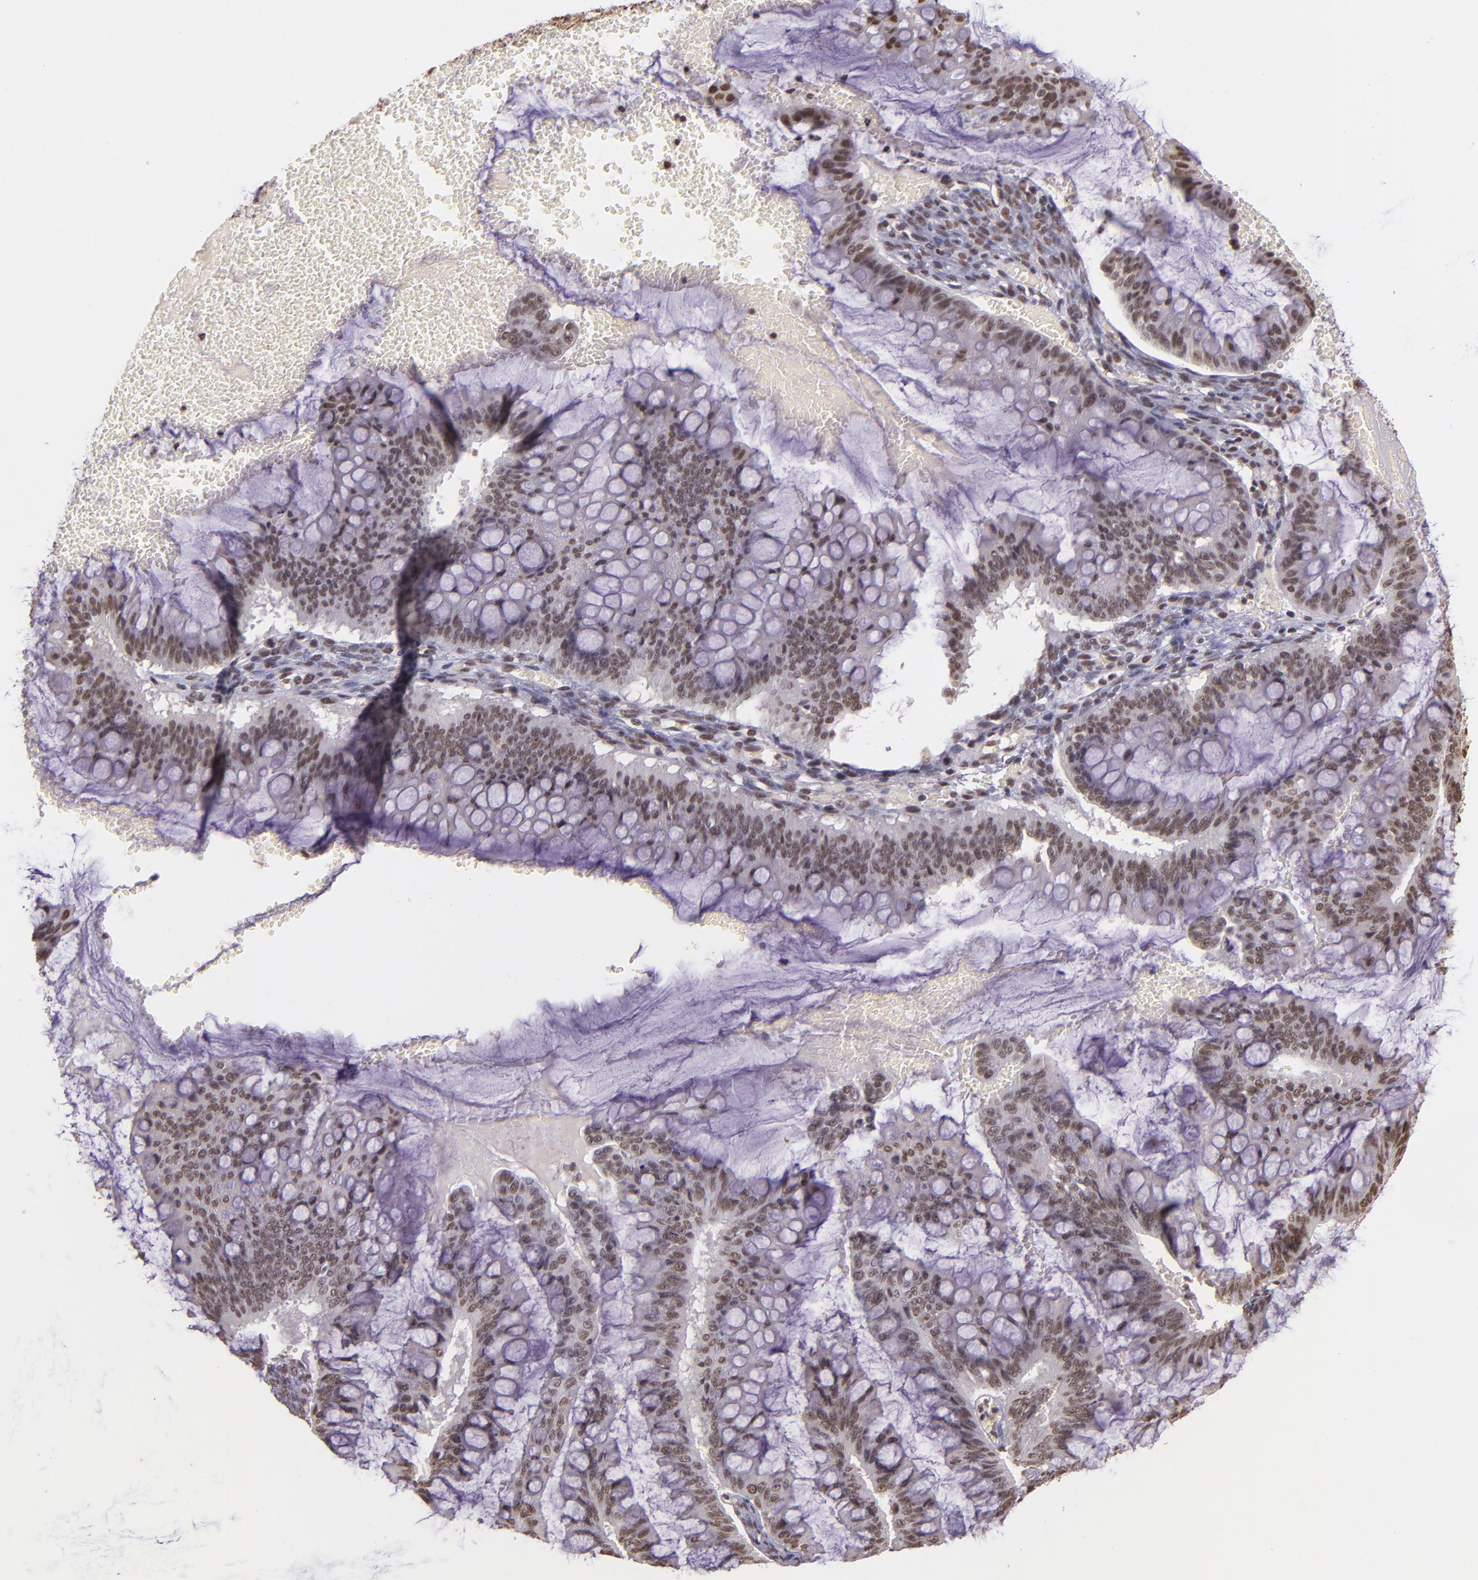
{"staining": {"intensity": "moderate", "quantity": ">75%", "location": "nuclear"}, "tissue": "ovarian cancer", "cell_type": "Tumor cells", "image_type": "cancer", "snomed": [{"axis": "morphology", "description": "Cystadenocarcinoma, mucinous, NOS"}, {"axis": "topography", "description": "Ovary"}], "caption": "IHC (DAB (3,3'-diaminobenzidine)) staining of ovarian cancer displays moderate nuclear protein positivity in about >75% of tumor cells.", "gene": "USF1", "patient": {"sex": "female", "age": 73}}